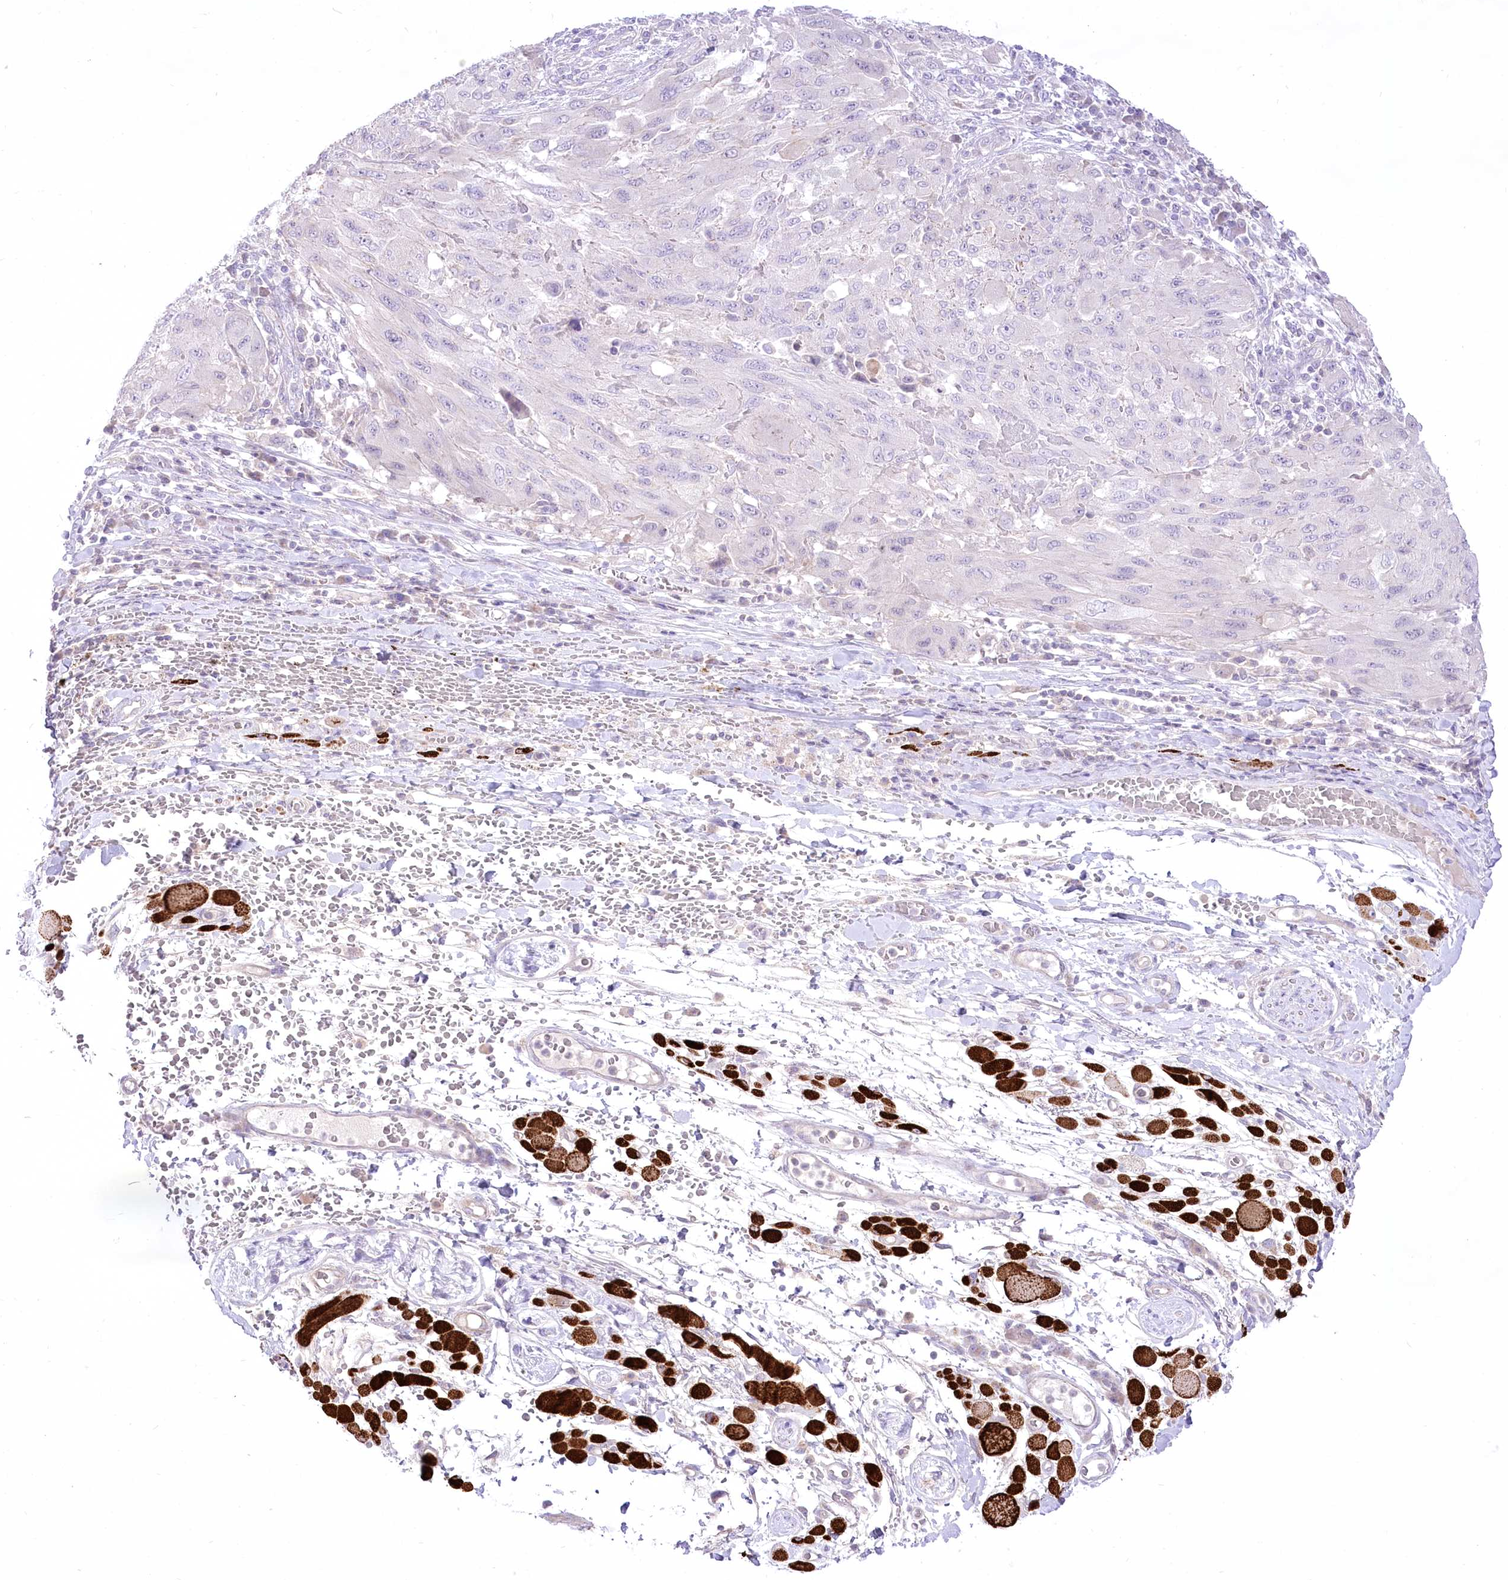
{"staining": {"intensity": "negative", "quantity": "none", "location": "none"}, "tissue": "melanoma", "cell_type": "Tumor cells", "image_type": "cancer", "snomed": [{"axis": "morphology", "description": "Malignant melanoma, NOS"}, {"axis": "topography", "description": "Skin"}], "caption": "The image displays no staining of tumor cells in melanoma. (Stains: DAB (3,3'-diaminobenzidine) immunohistochemistry (IHC) with hematoxylin counter stain, Microscopy: brightfield microscopy at high magnification).", "gene": "HELT", "patient": {"sex": "female", "age": 91}}